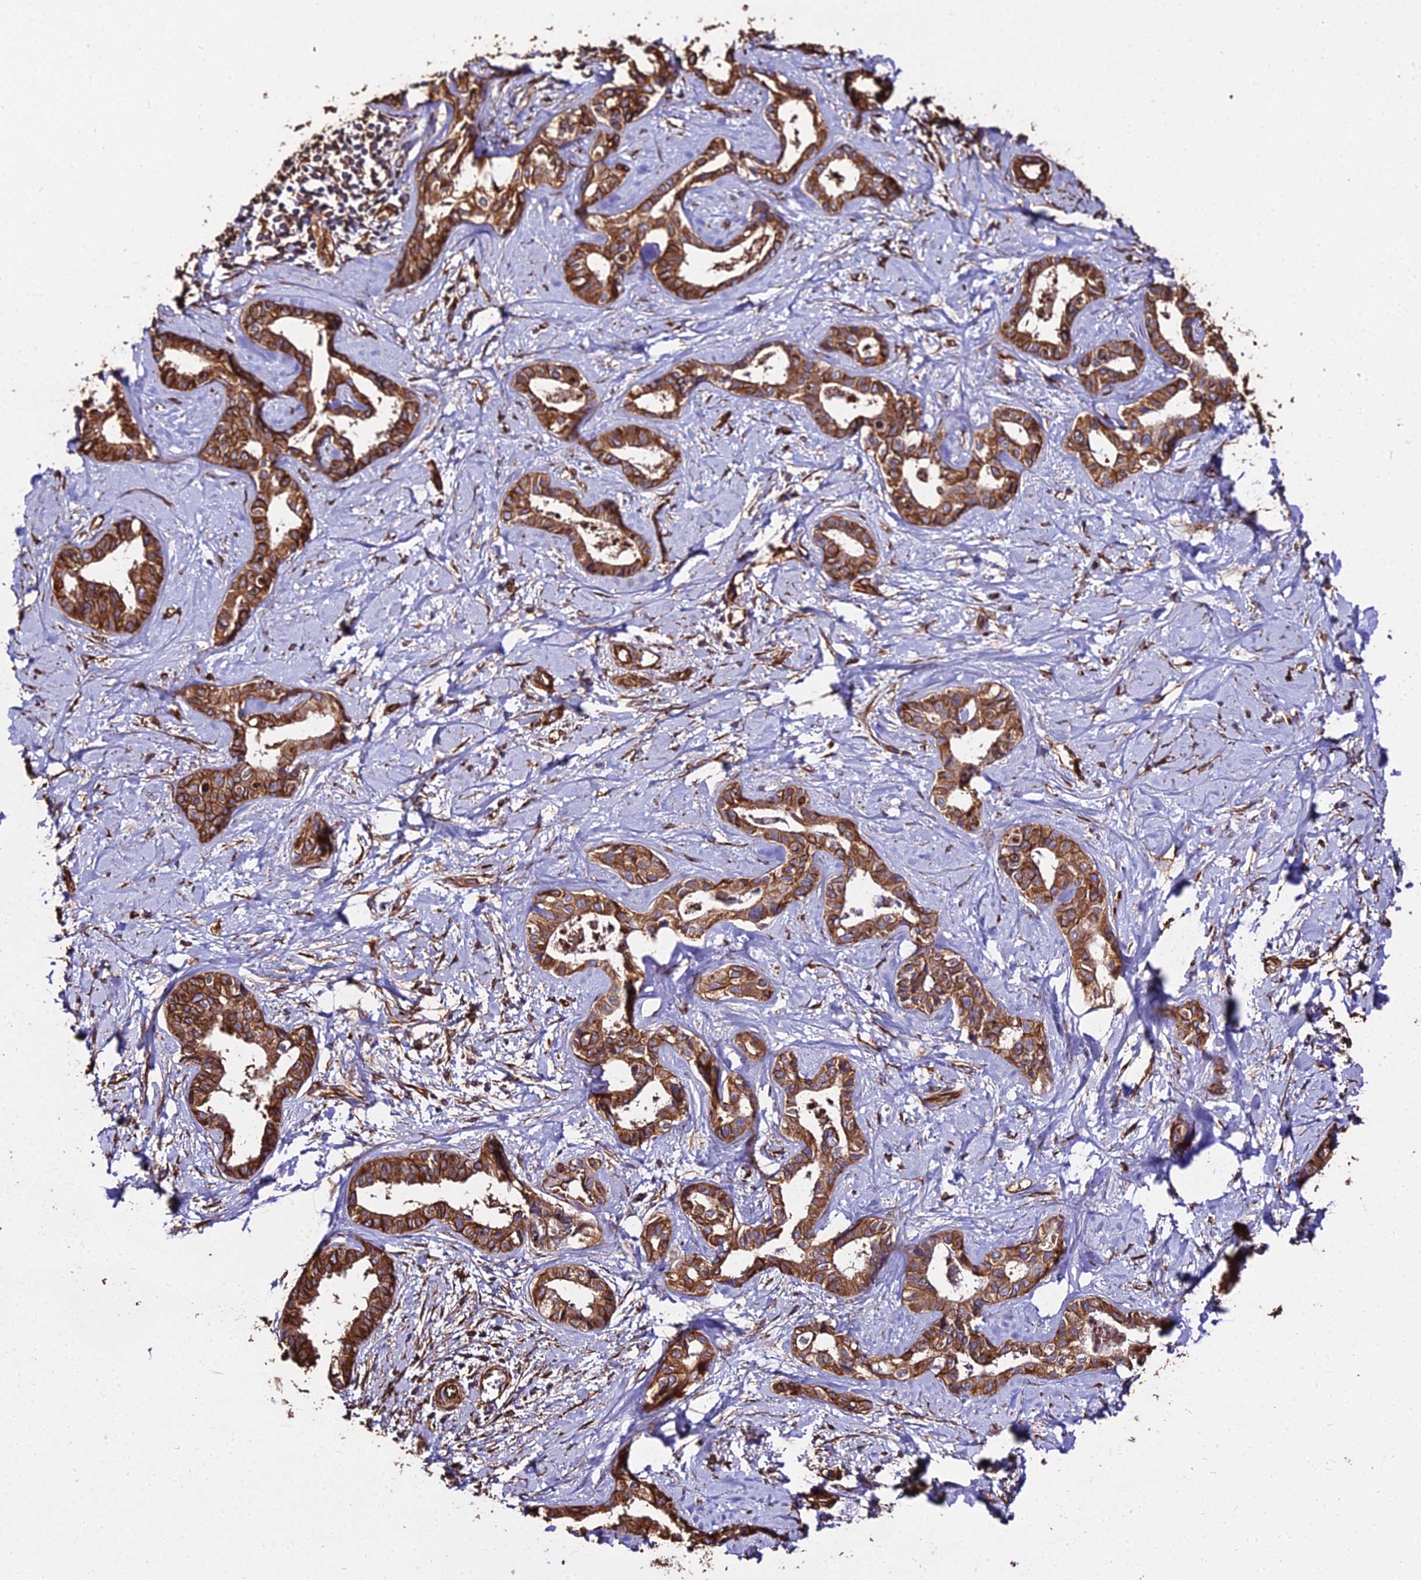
{"staining": {"intensity": "strong", "quantity": ">75%", "location": "cytoplasmic/membranous"}, "tissue": "liver cancer", "cell_type": "Tumor cells", "image_type": "cancer", "snomed": [{"axis": "morphology", "description": "Cholangiocarcinoma"}, {"axis": "topography", "description": "Liver"}], "caption": "High-power microscopy captured an immunohistochemistry photomicrograph of liver cancer, revealing strong cytoplasmic/membranous positivity in approximately >75% of tumor cells.", "gene": "TUBA3D", "patient": {"sex": "female", "age": 77}}